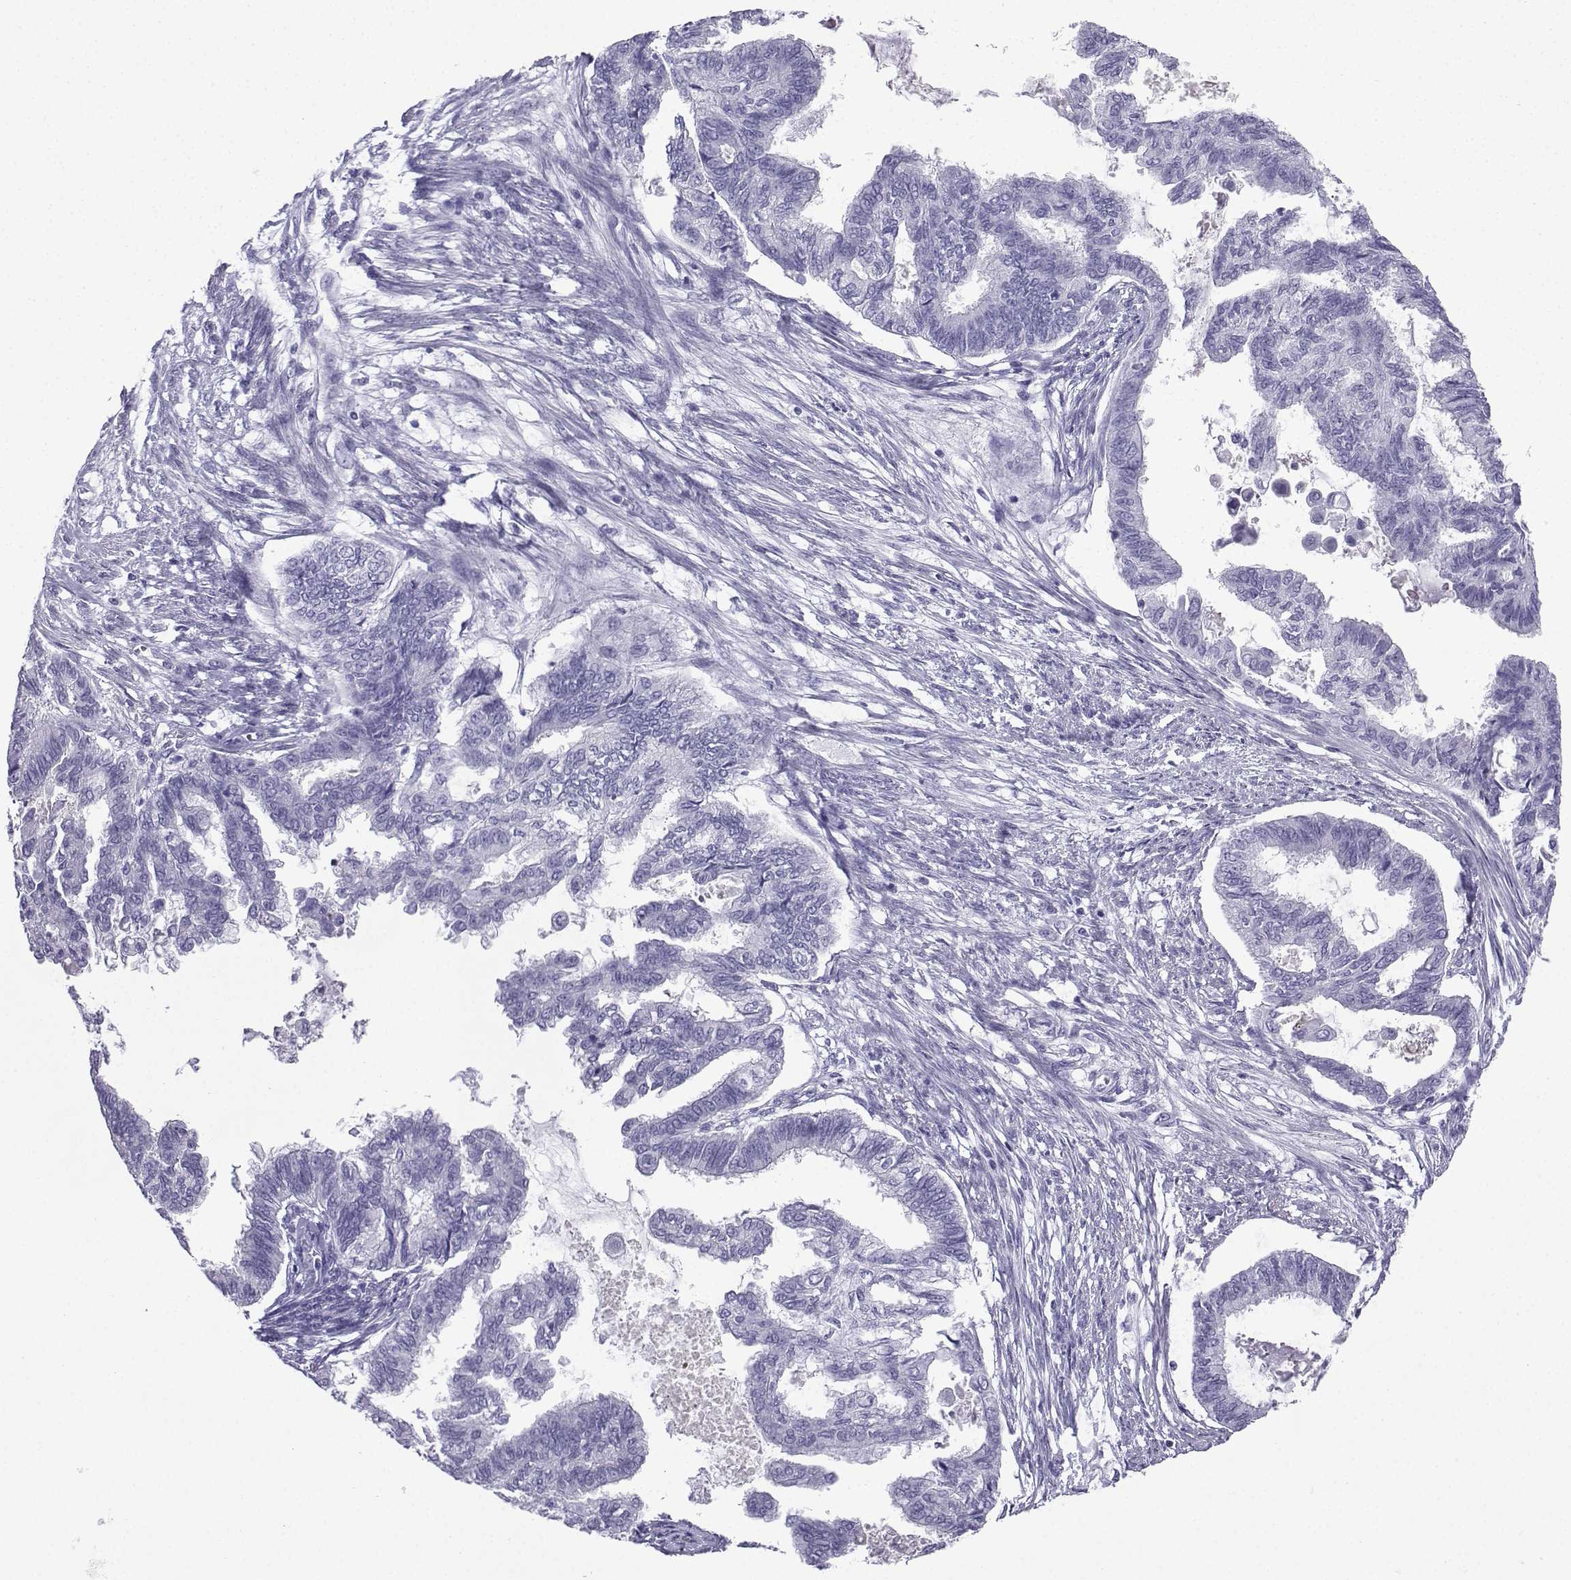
{"staining": {"intensity": "negative", "quantity": "none", "location": "none"}, "tissue": "endometrial cancer", "cell_type": "Tumor cells", "image_type": "cancer", "snomed": [{"axis": "morphology", "description": "Adenocarcinoma, NOS"}, {"axis": "topography", "description": "Endometrium"}], "caption": "An immunohistochemistry (IHC) micrograph of endometrial cancer (adenocarcinoma) is shown. There is no staining in tumor cells of endometrial cancer (adenocarcinoma).", "gene": "SLC18A2", "patient": {"sex": "female", "age": 86}}